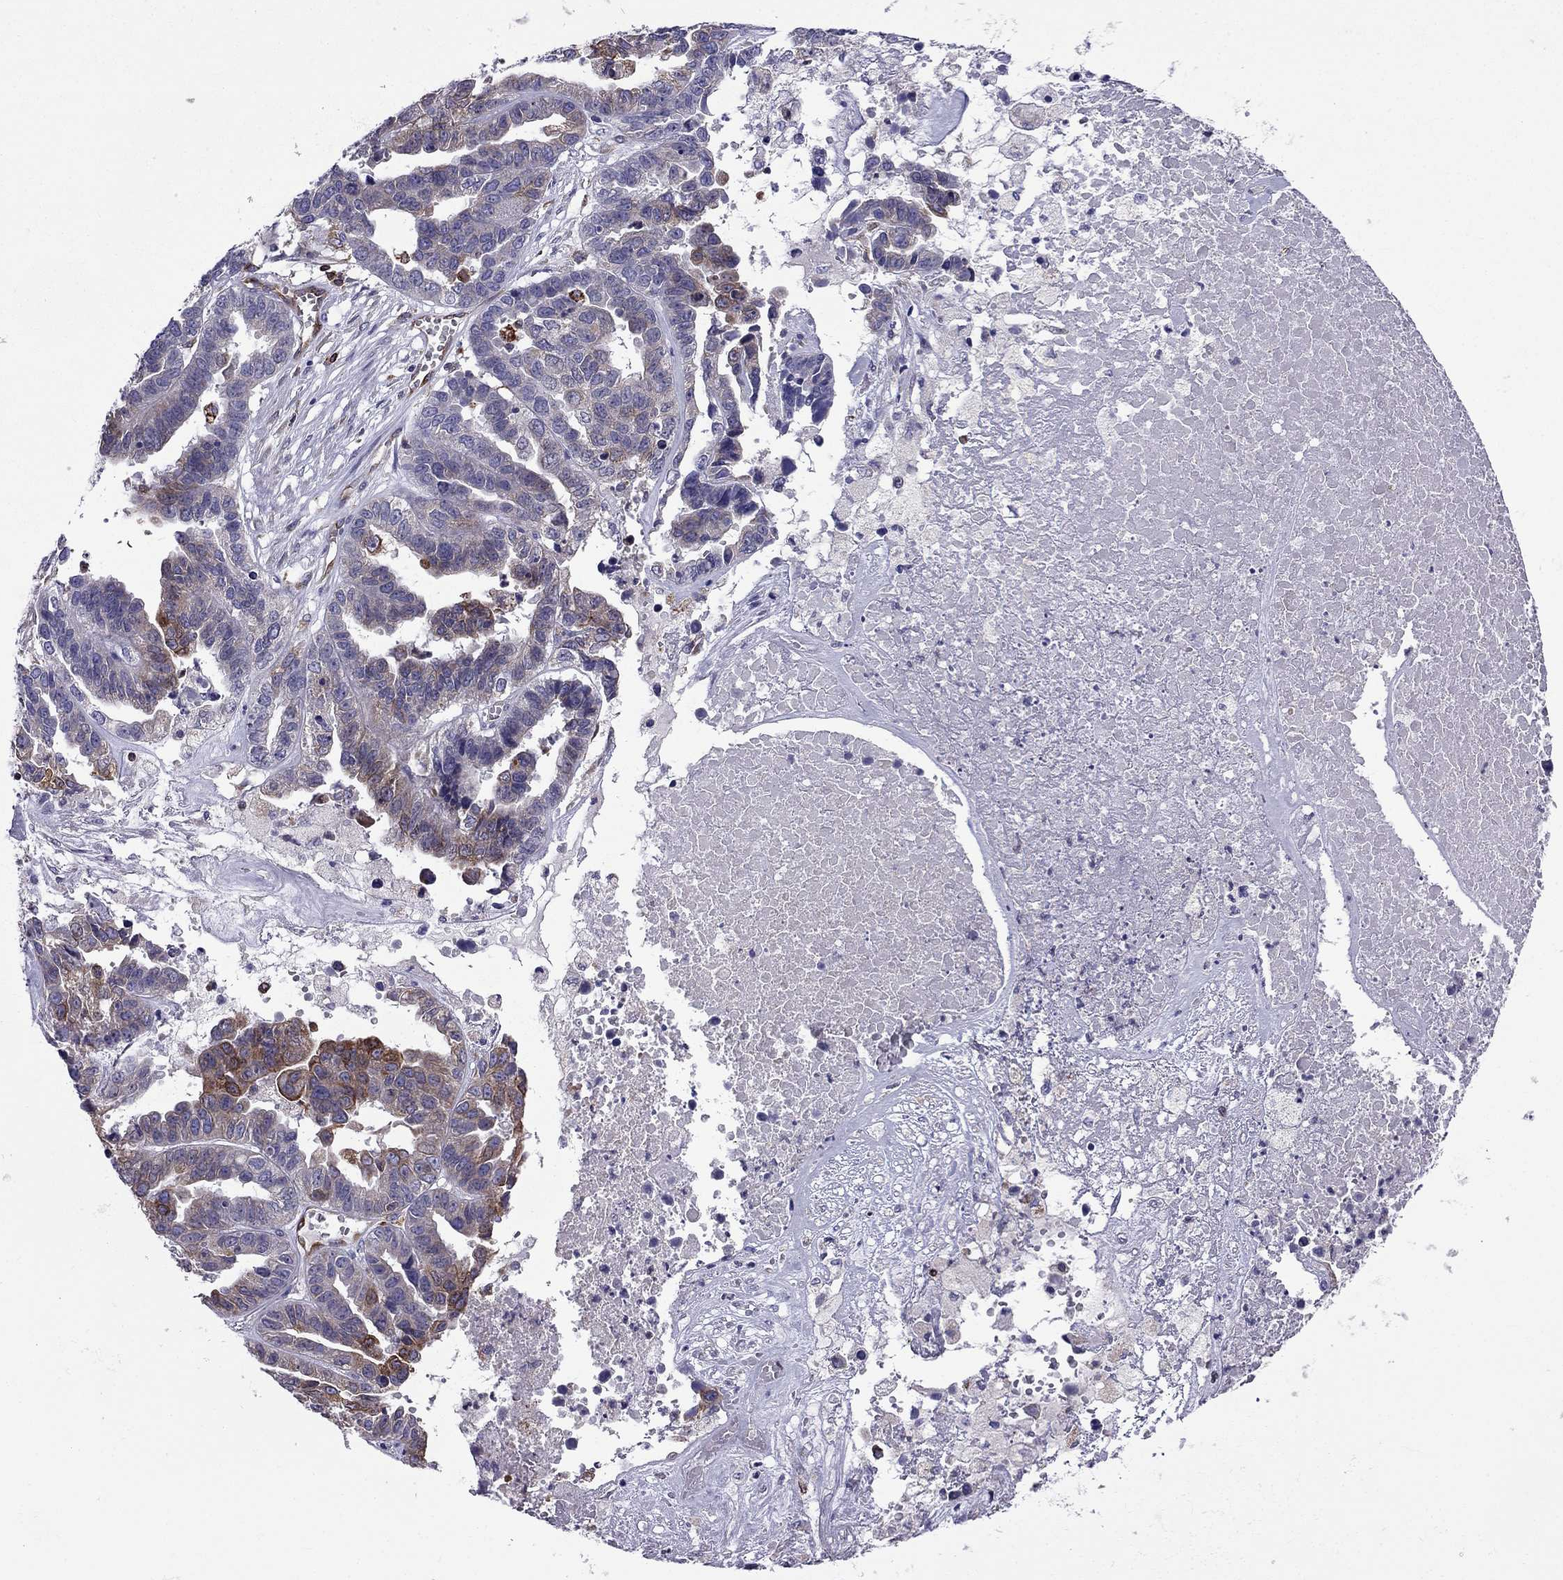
{"staining": {"intensity": "moderate", "quantity": "<25%", "location": "cytoplasmic/membranous"}, "tissue": "ovarian cancer", "cell_type": "Tumor cells", "image_type": "cancer", "snomed": [{"axis": "morphology", "description": "Cystadenocarcinoma, serous, NOS"}, {"axis": "topography", "description": "Ovary"}], "caption": "About <25% of tumor cells in serous cystadenocarcinoma (ovarian) display moderate cytoplasmic/membranous protein expression as visualized by brown immunohistochemical staining.", "gene": "GNAL", "patient": {"sex": "female", "age": 87}}